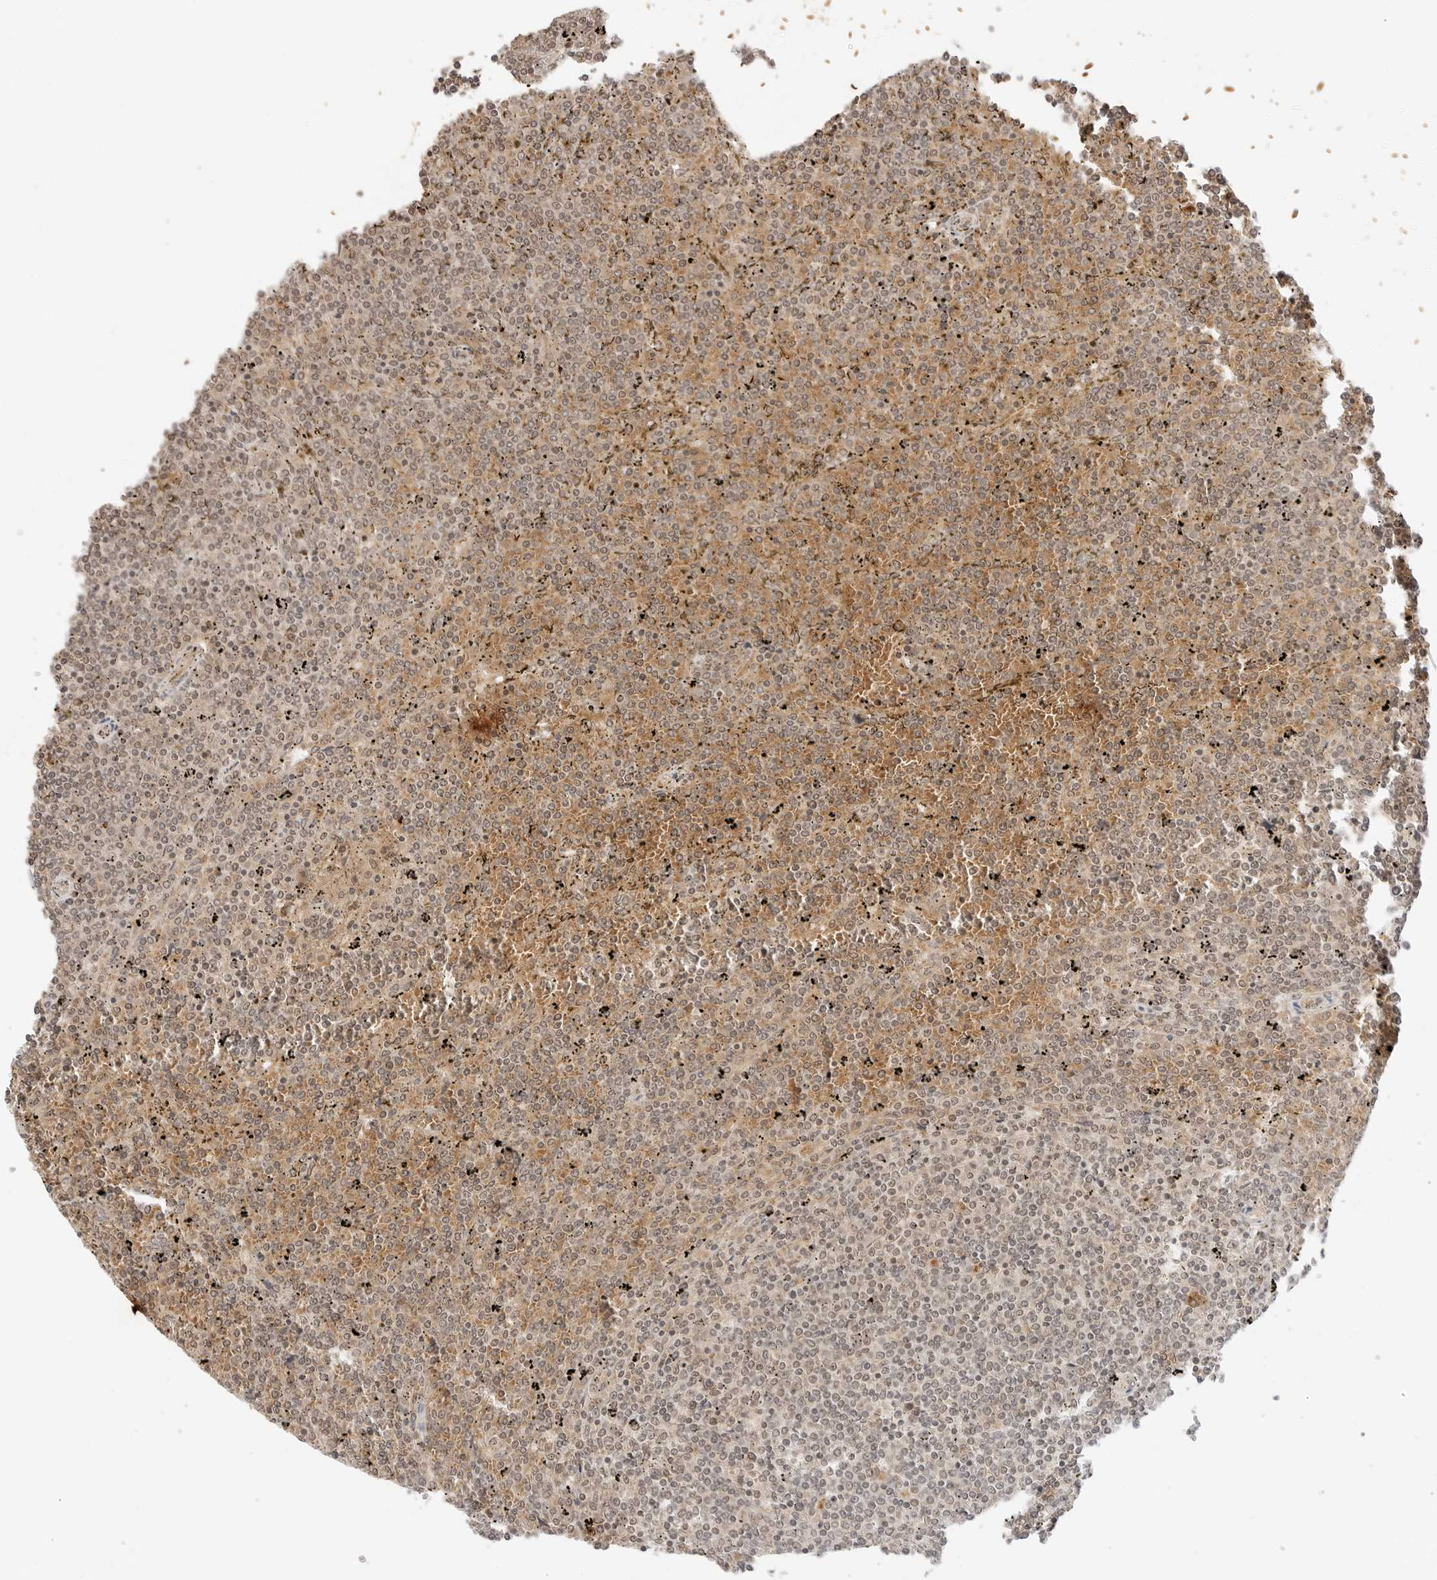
{"staining": {"intensity": "weak", "quantity": ">75%", "location": "cytoplasmic/membranous,nuclear"}, "tissue": "lymphoma", "cell_type": "Tumor cells", "image_type": "cancer", "snomed": [{"axis": "morphology", "description": "Malignant lymphoma, non-Hodgkin's type, Low grade"}, {"axis": "topography", "description": "Spleen"}], "caption": "A brown stain labels weak cytoplasmic/membranous and nuclear staining of a protein in lymphoma tumor cells.", "gene": "GPR34", "patient": {"sex": "female", "age": 19}}